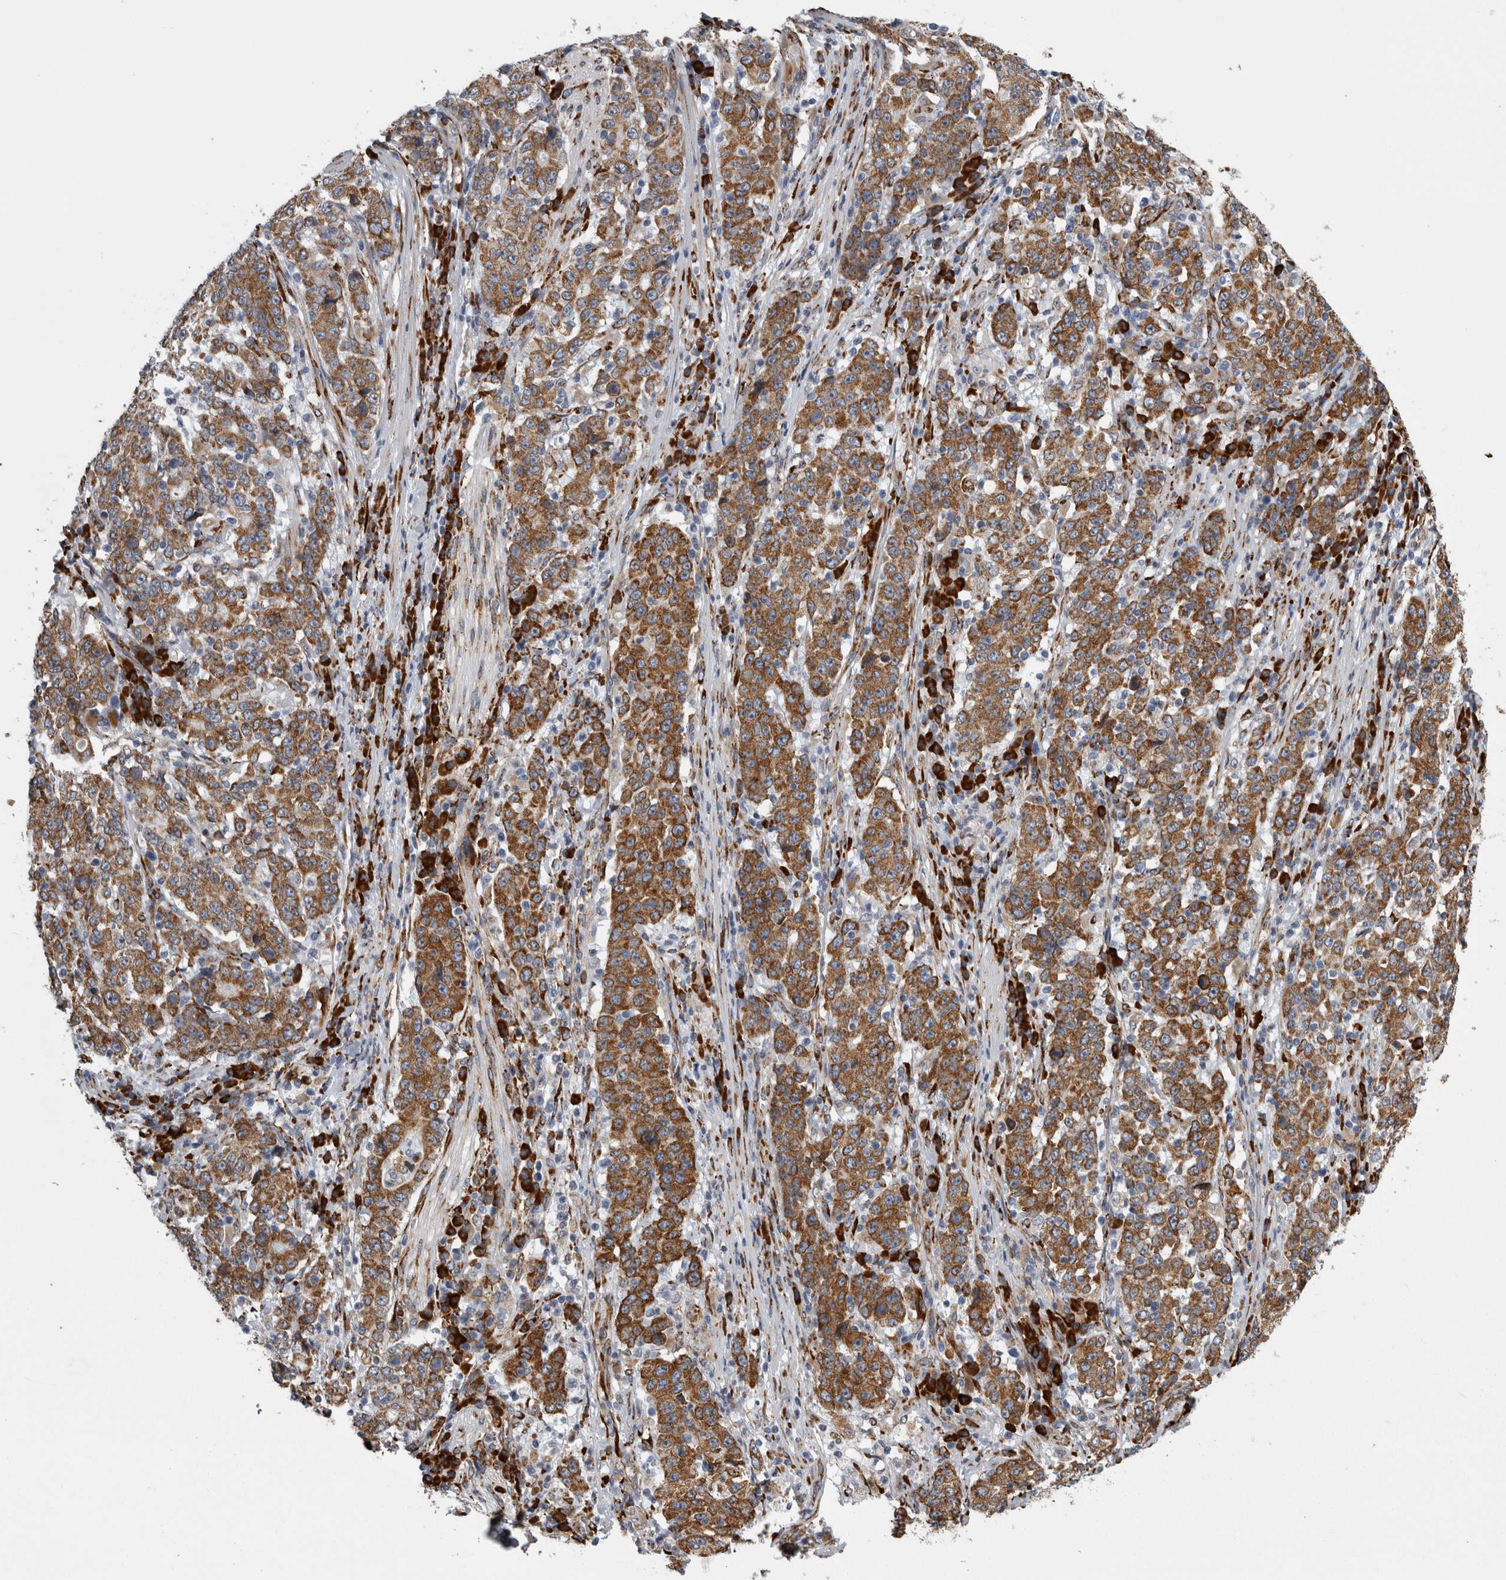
{"staining": {"intensity": "moderate", "quantity": ">75%", "location": "cytoplasmic/membranous"}, "tissue": "stomach cancer", "cell_type": "Tumor cells", "image_type": "cancer", "snomed": [{"axis": "morphology", "description": "Adenocarcinoma, NOS"}, {"axis": "topography", "description": "Stomach"}], "caption": "High-magnification brightfield microscopy of stomach adenocarcinoma stained with DAB (brown) and counterstained with hematoxylin (blue). tumor cells exhibit moderate cytoplasmic/membranous positivity is seen in about>75% of cells. The protein is shown in brown color, while the nuclei are stained blue.", "gene": "FHIP2B", "patient": {"sex": "male", "age": 59}}